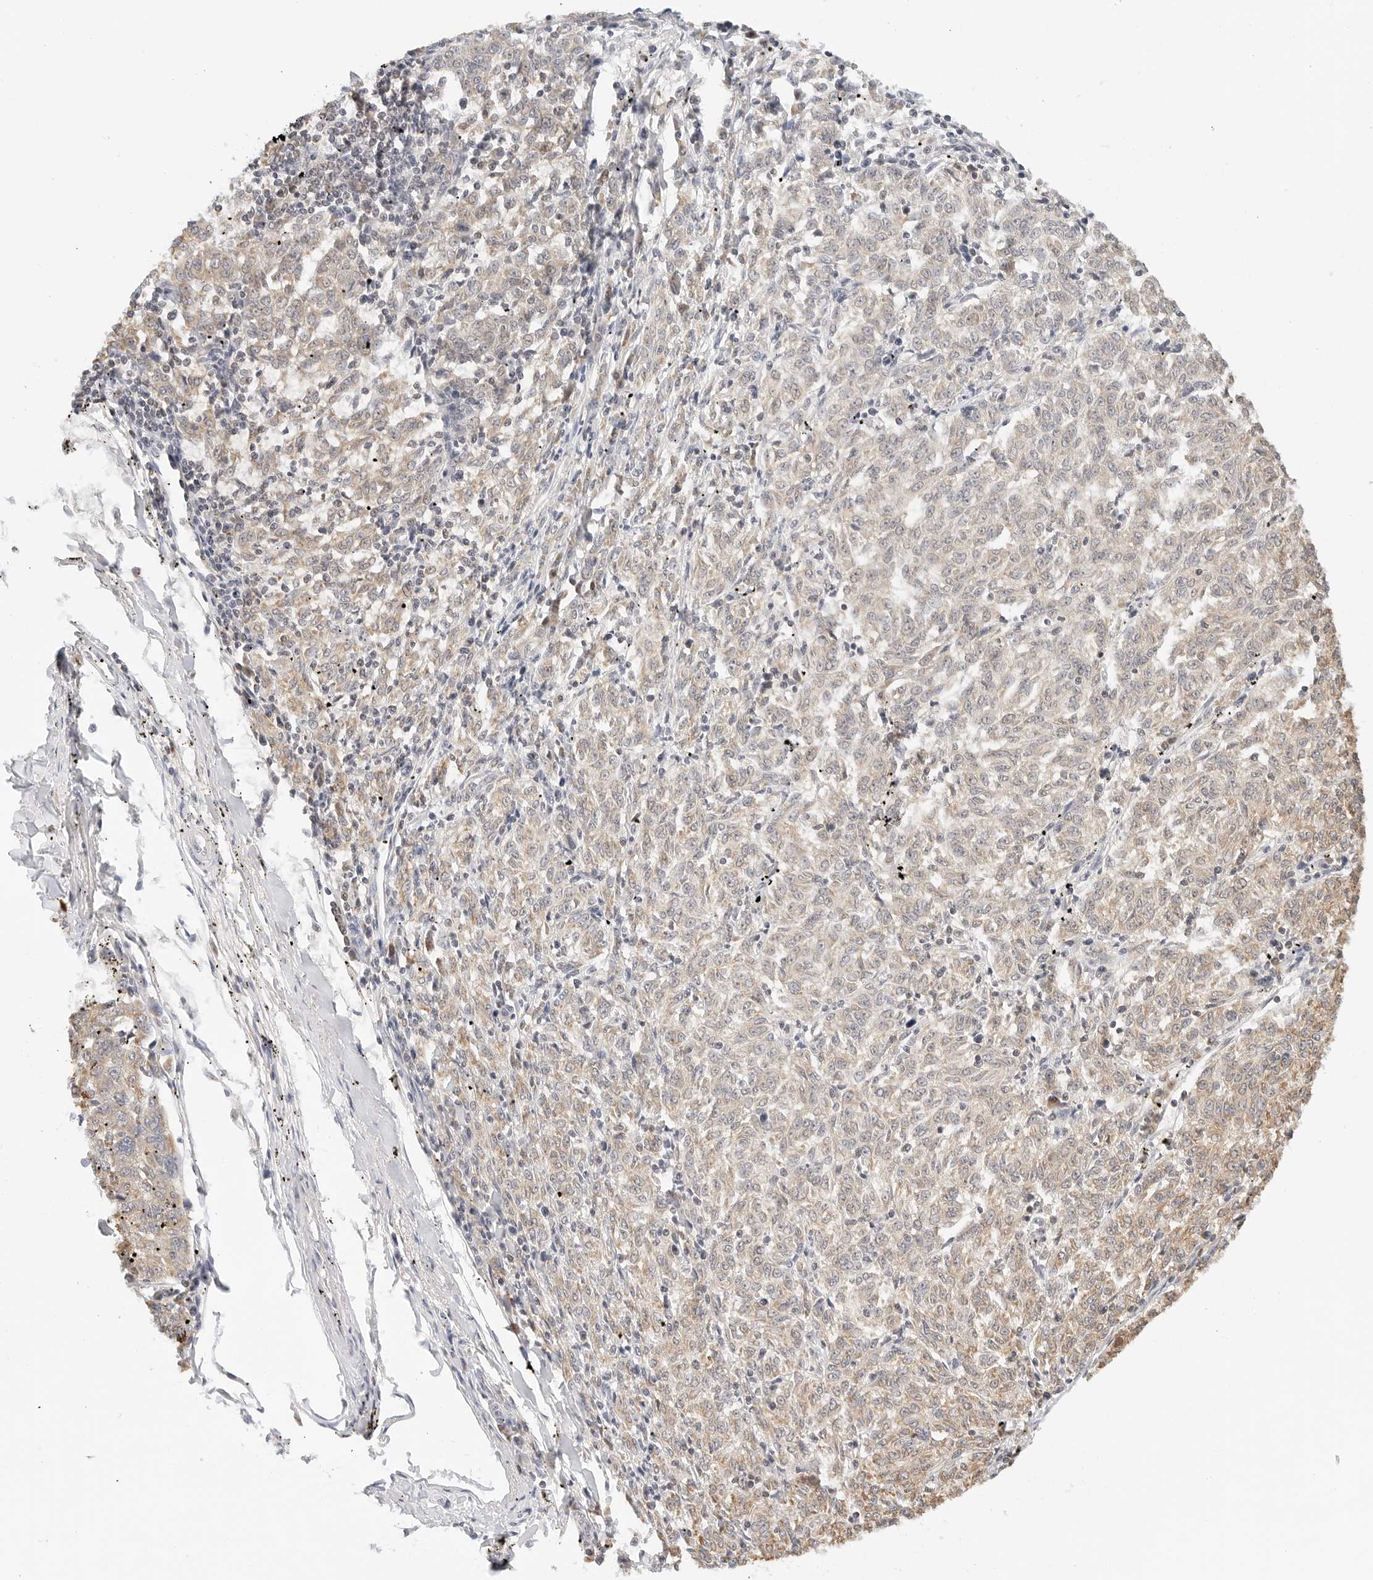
{"staining": {"intensity": "weak", "quantity": "25%-75%", "location": "cytoplasmic/membranous"}, "tissue": "melanoma", "cell_type": "Tumor cells", "image_type": "cancer", "snomed": [{"axis": "morphology", "description": "Malignant melanoma, NOS"}, {"axis": "topography", "description": "Skin"}], "caption": "Protein staining displays weak cytoplasmic/membranous positivity in about 25%-75% of tumor cells in malignant melanoma.", "gene": "ATL1", "patient": {"sex": "female", "age": 72}}